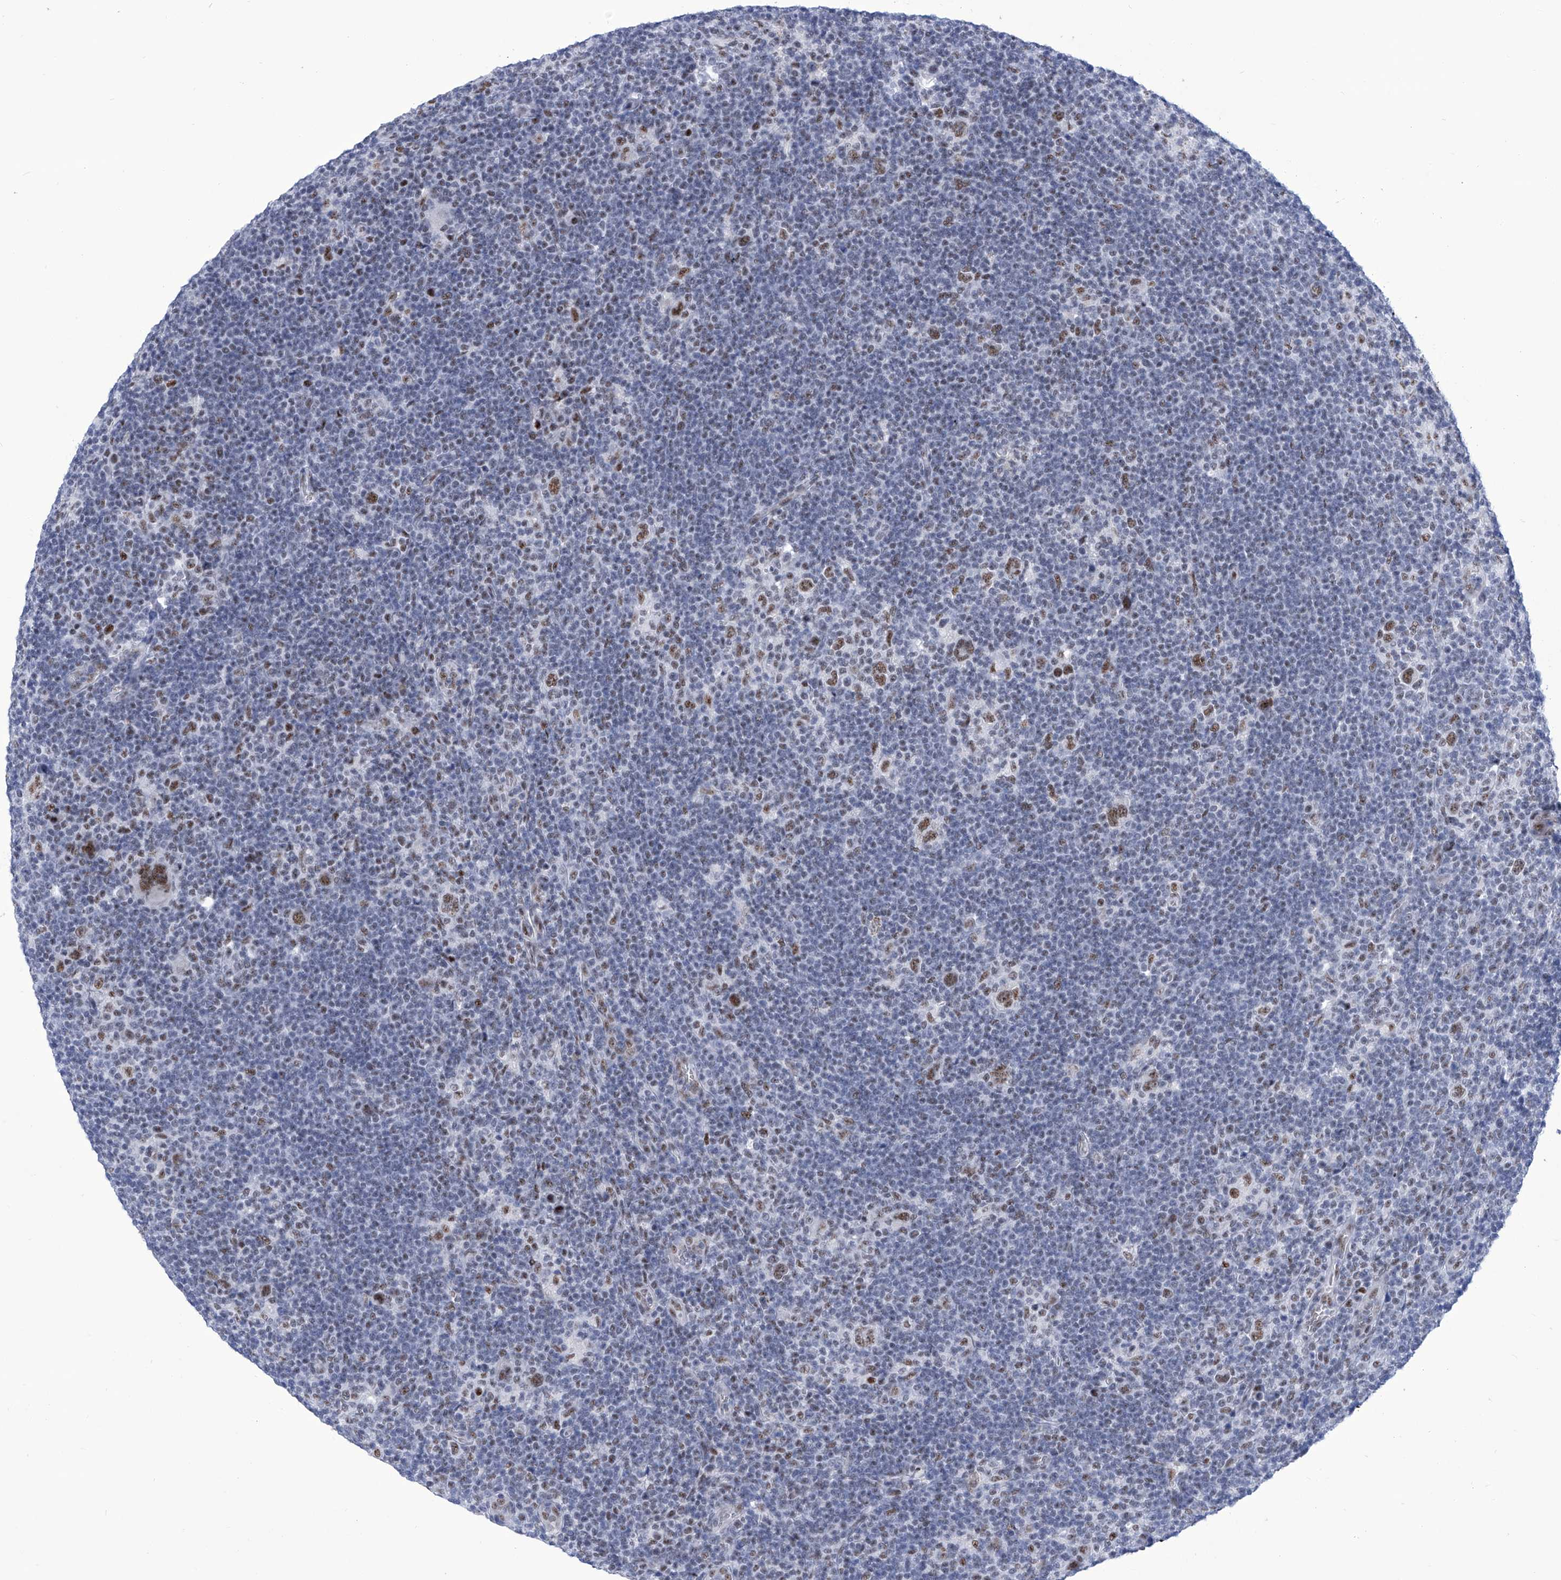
{"staining": {"intensity": "moderate", "quantity": ">75%", "location": "nuclear"}, "tissue": "lymphoma", "cell_type": "Tumor cells", "image_type": "cancer", "snomed": [{"axis": "morphology", "description": "Hodgkin's disease, NOS"}, {"axis": "topography", "description": "Lymph node"}], "caption": "This is an image of immunohistochemistry staining of lymphoma, which shows moderate positivity in the nuclear of tumor cells.", "gene": "SART1", "patient": {"sex": "female", "age": 57}}